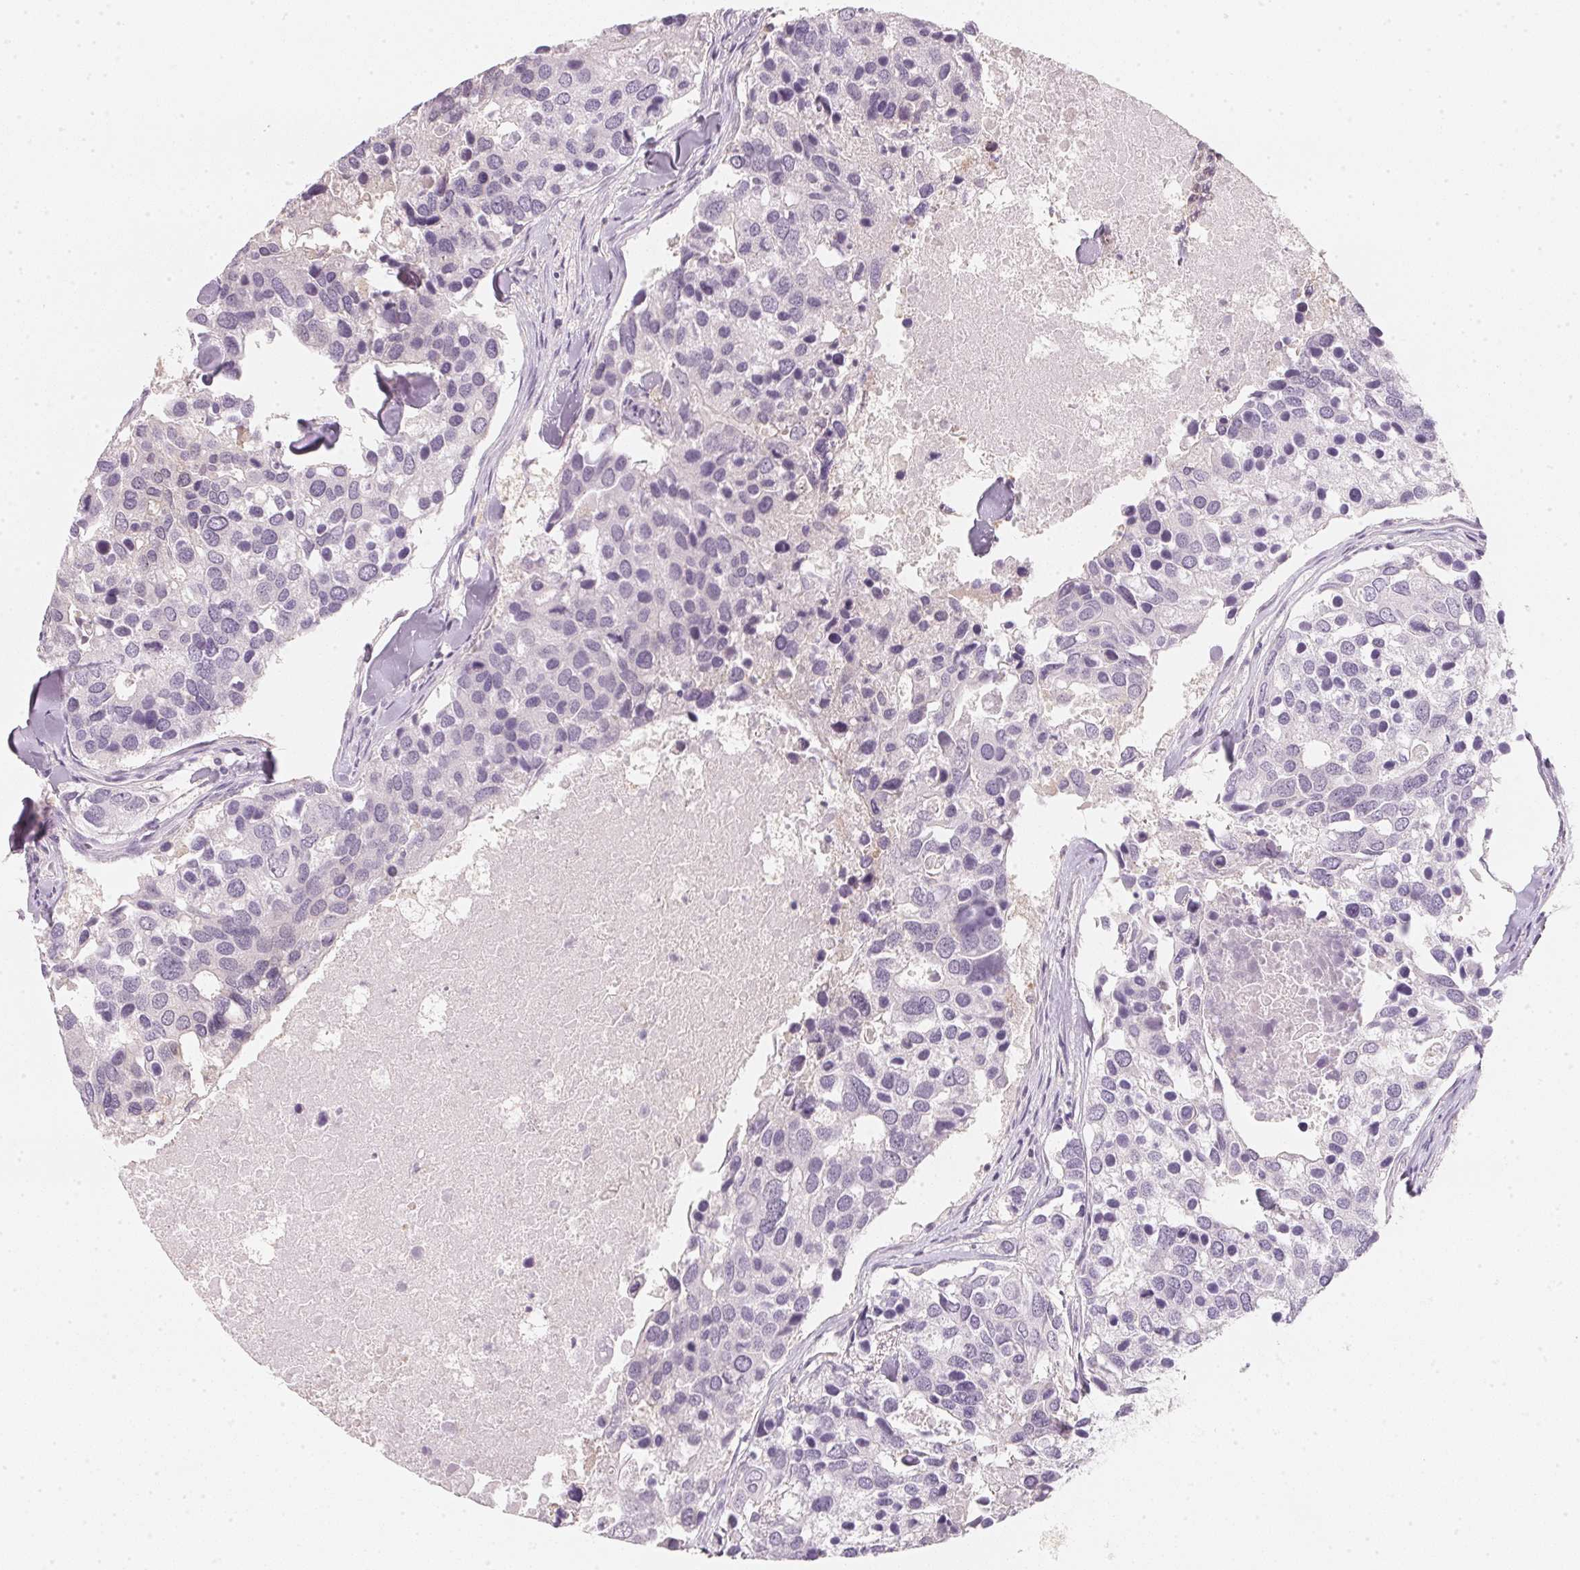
{"staining": {"intensity": "negative", "quantity": "none", "location": "none"}, "tissue": "breast cancer", "cell_type": "Tumor cells", "image_type": "cancer", "snomed": [{"axis": "morphology", "description": "Duct carcinoma"}, {"axis": "topography", "description": "Breast"}], "caption": "Tumor cells are negative for brown protein staining in breast intraductal carcinoma.", "gene": "CFAP276", "patient": {"sex": "female", "age": 83}}